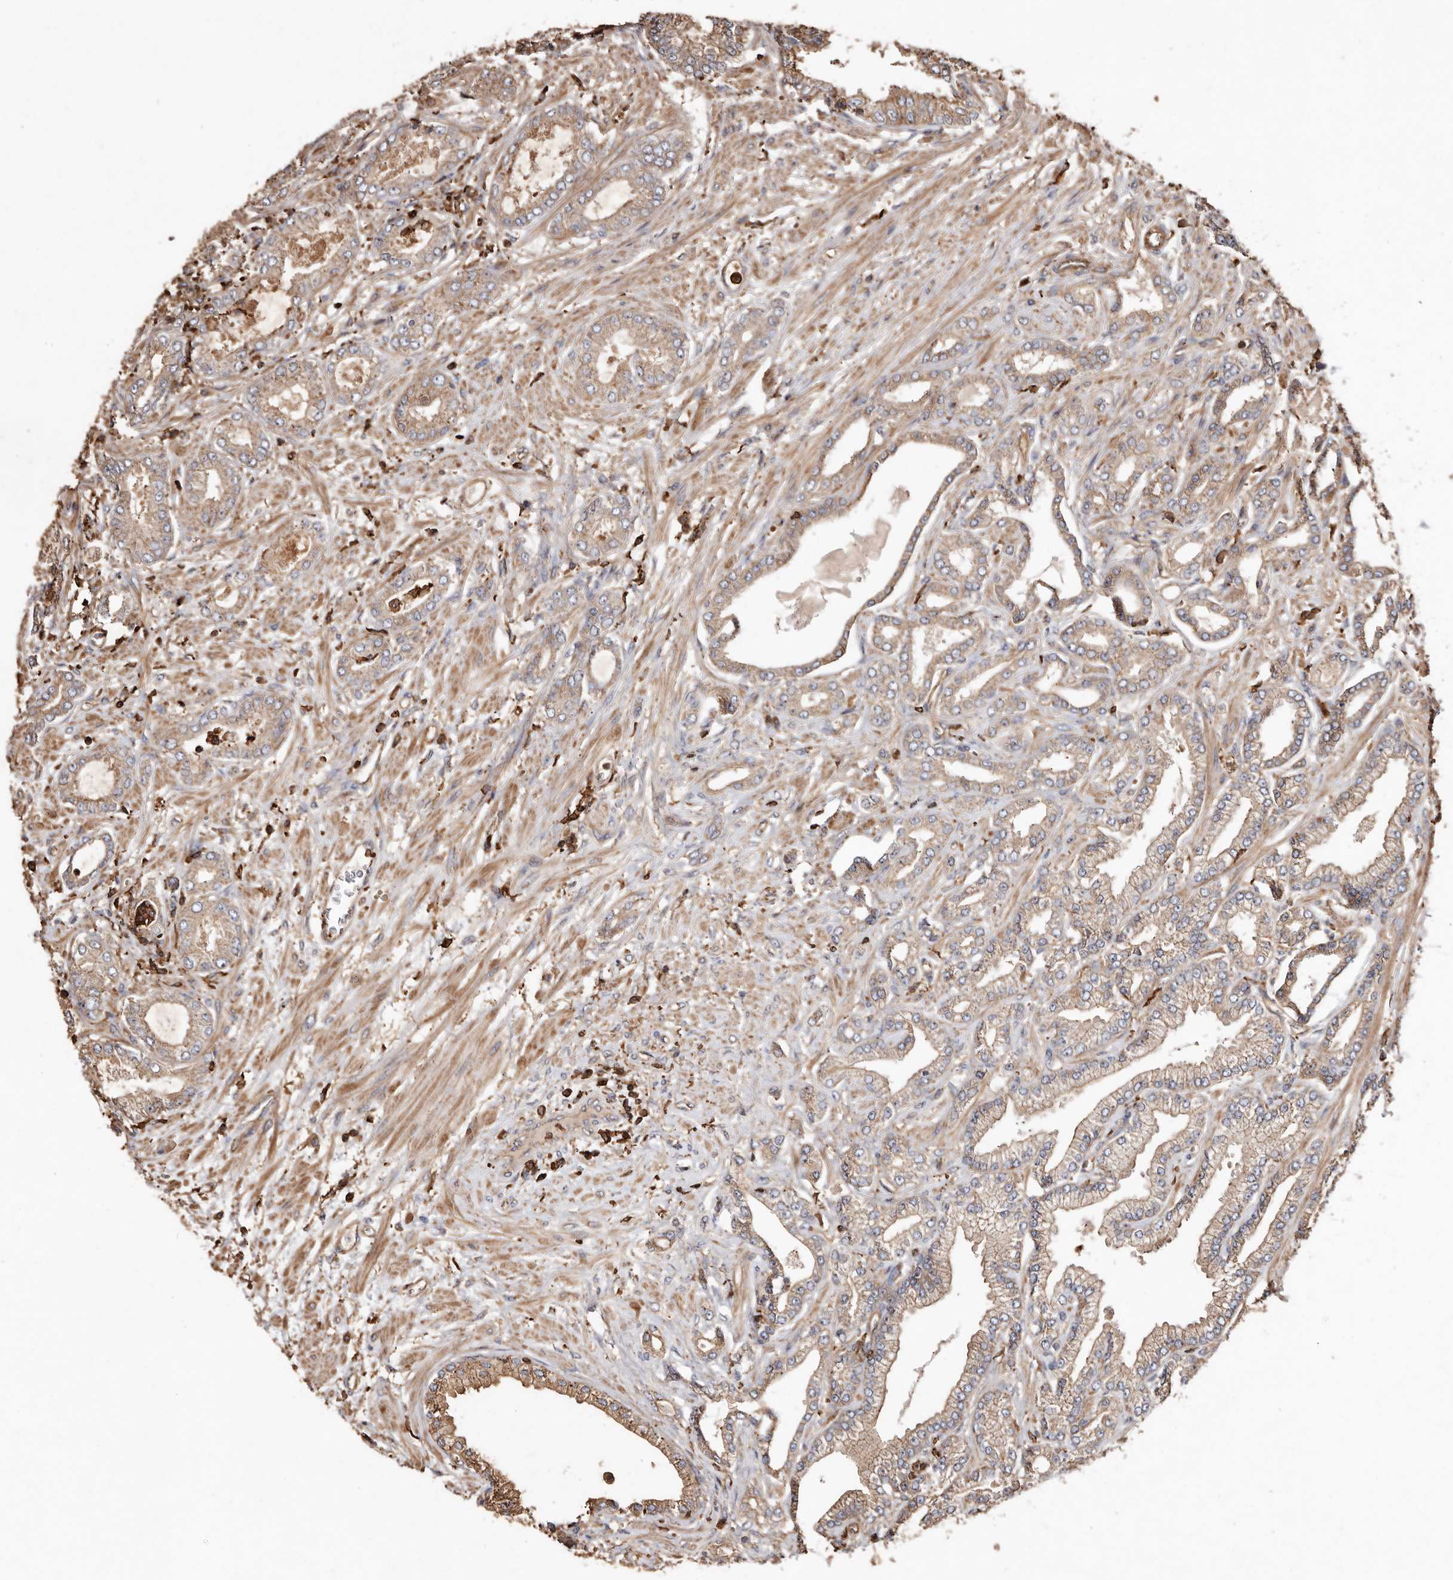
{"staining": {"intensity": "moderate", "quantity": ">75%", "location": "cytoplasmic/membranous"}, "tissue": "prostate cancer", "cell_type": "Tumor cells", "image_type": "cancer", "snomed": [{"axis": "morphology", "description": "Adenocarcinoma, Low grade"}, {"axis": "topography", "description": "Prostate"}], "caption": "Immunohistochemistry of prostate adenocarcinoma (low-grade) shows medium levels of moderate cytoplasmic/membranous expression in approximately >75% of tumor cells. The staining was performed using DAB (3,3'-diaminobenzidine) to visualize the protein expression in brown, while the nuclei were stained in blue with hematoxylin (Magnification: 20x).", "gene": "COQ8B", "patient": {"sex": "male", "age": 63}}